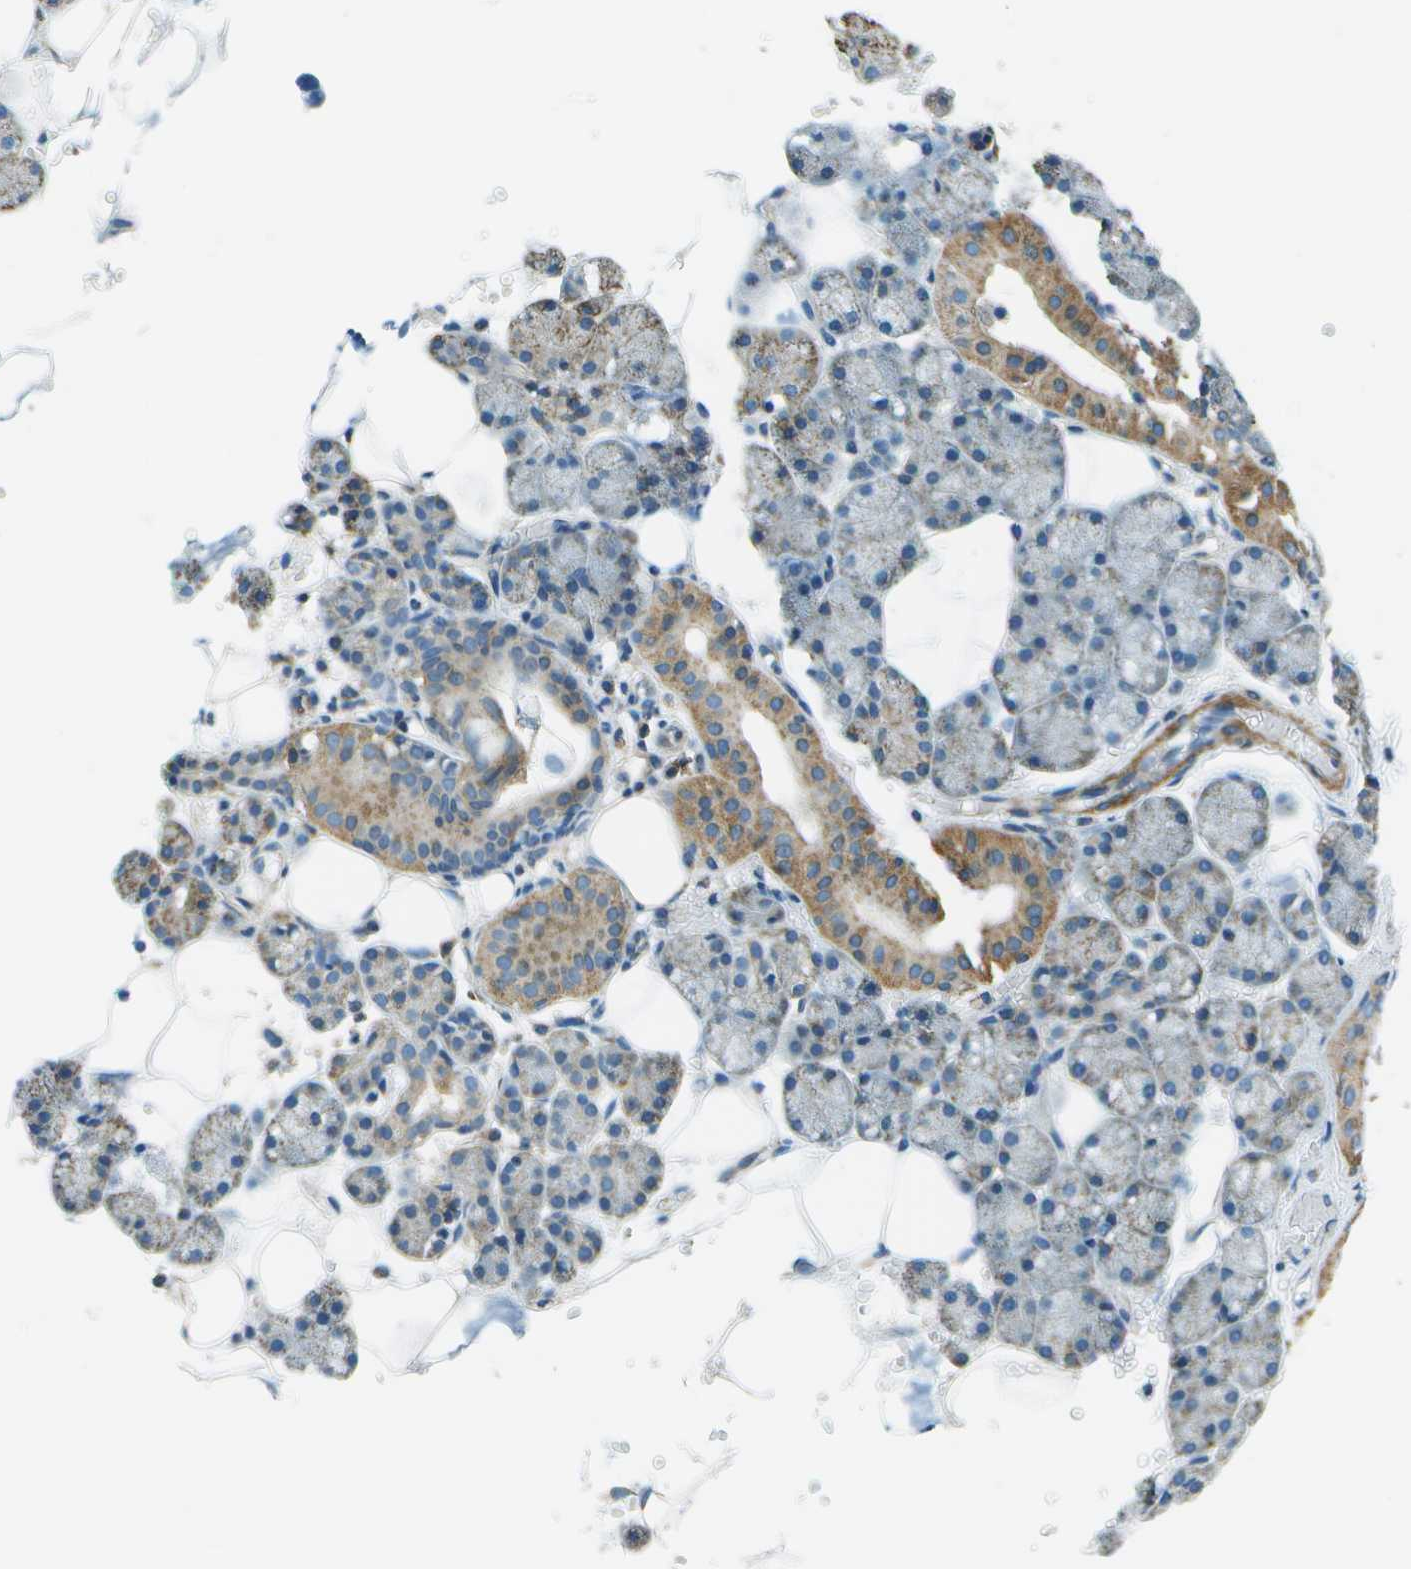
{"staining": {"intensity": "moderate", "quantity": "25%-75%", "location": "cytoplasmic/membranous"}, "tissue": "salivary gland", "cell_type": "Glandular cells", "image_type": "normal", "snomed": [{"axis": "morphology", "description": "Normal tissue, NOS"}, {"axis": "topography", "description": "Salivary gland"}], "caption": "Brown immunohistochemical staining in unremarkable salivary gland exhibits moderate cytoplasmic/membranous positivity in approximately 25%-75% of glandular cells.", "gene": "TMEM51", "patient": {"sex": "male", "age": 62}}